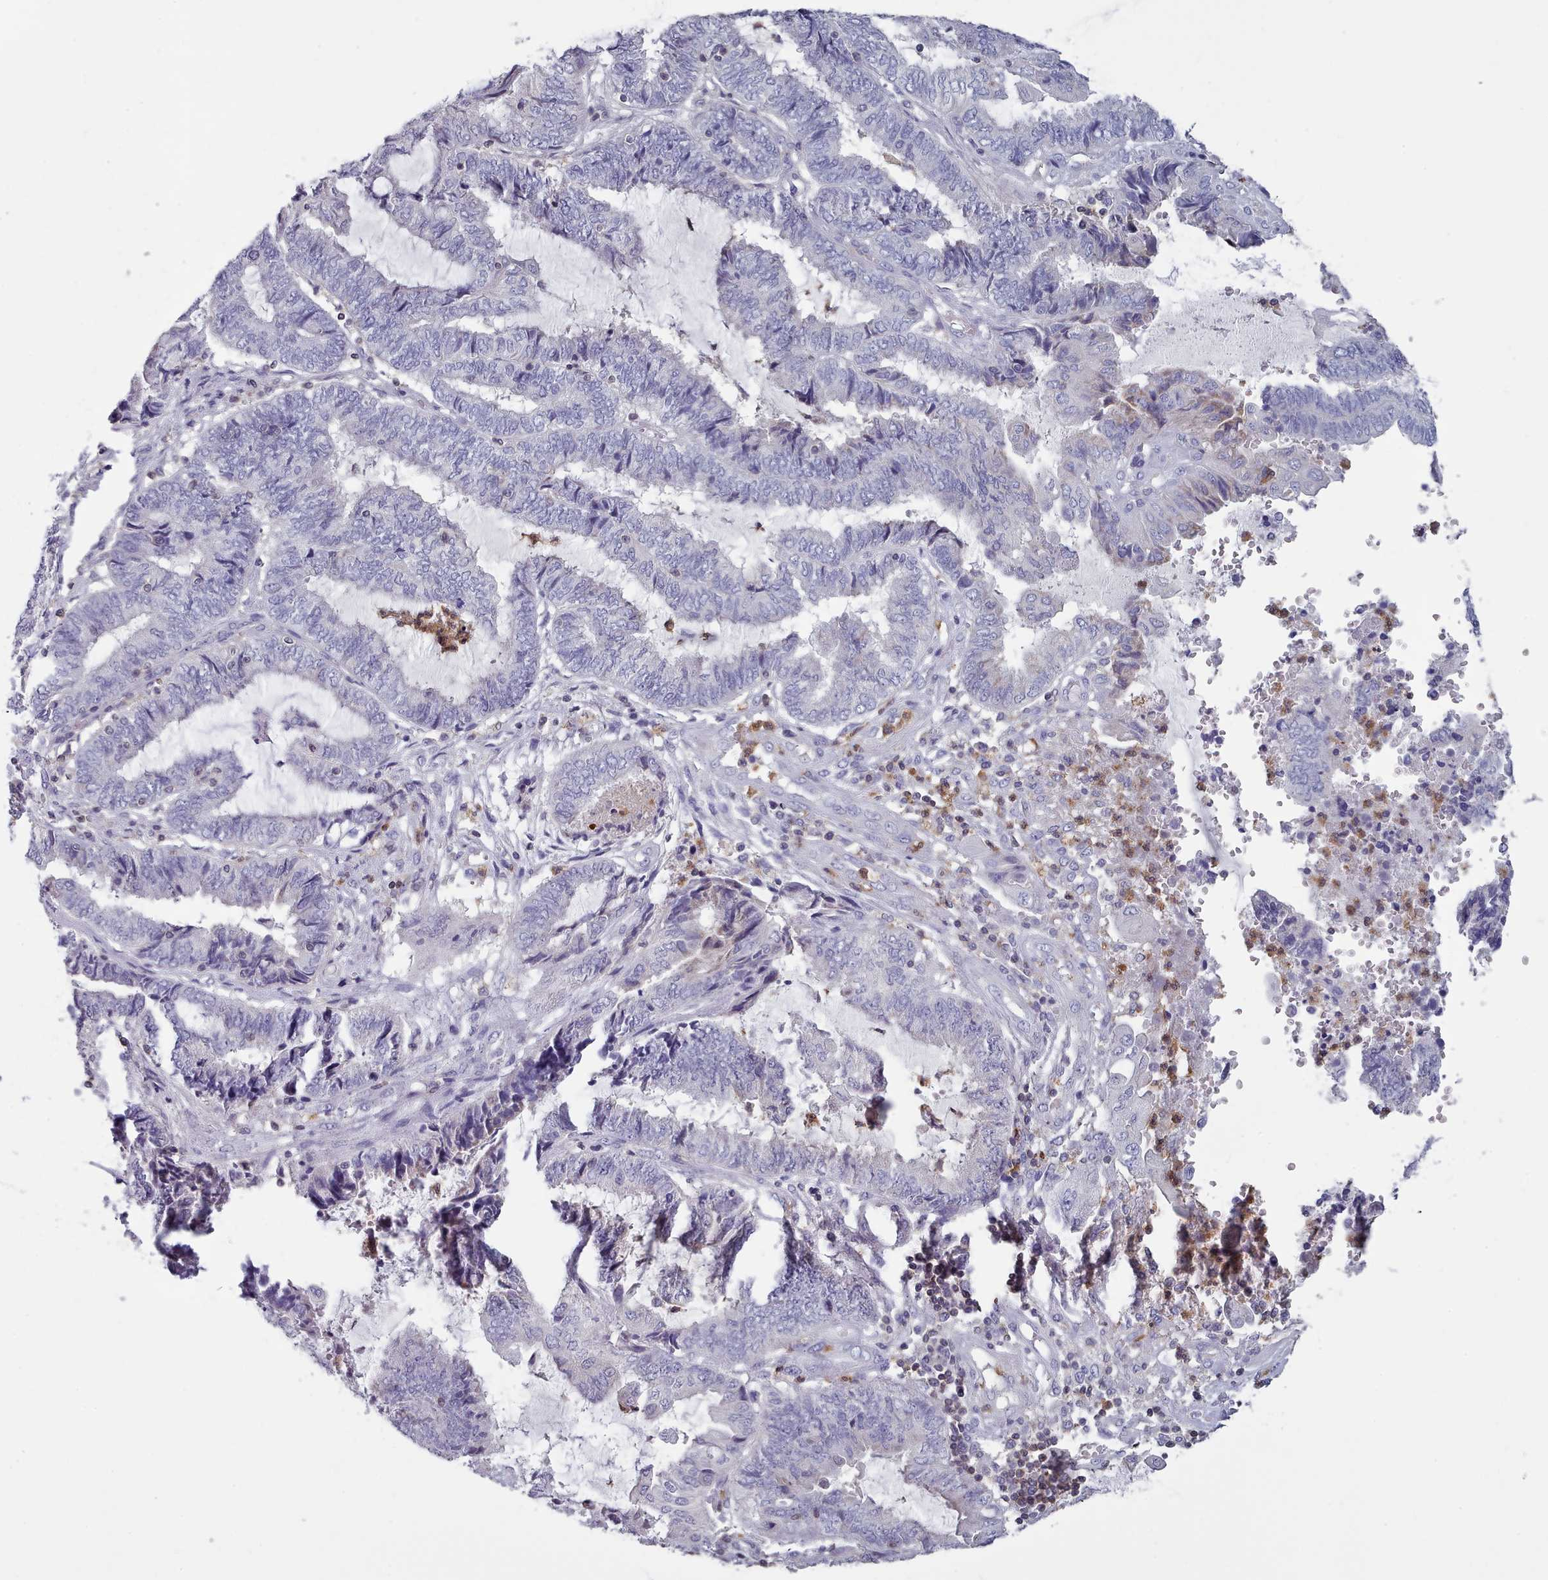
{"staining": {"intensity": "negative", "quantity": "none", "location": "none"}, "tissue": "endometrial cancer", "cell_type": "Tumor cells", "image_type": "cancer", "snomed": [{"axis": "morphology", "description": "Adenocarcinoma, NOS"}, {"axis": "topography", "description": "Uterus"}, {"axis": "topography", "description": "Endometrium"}], "caption": "Immunohistochemistry micrograph of neoplastic tissue: human adenocarcinoma (endometrial) stained with DAB displays no significant protein positivity in tumor cells.", "gene": "RAC2", "patient": {"sex": "female", "age": 70}}